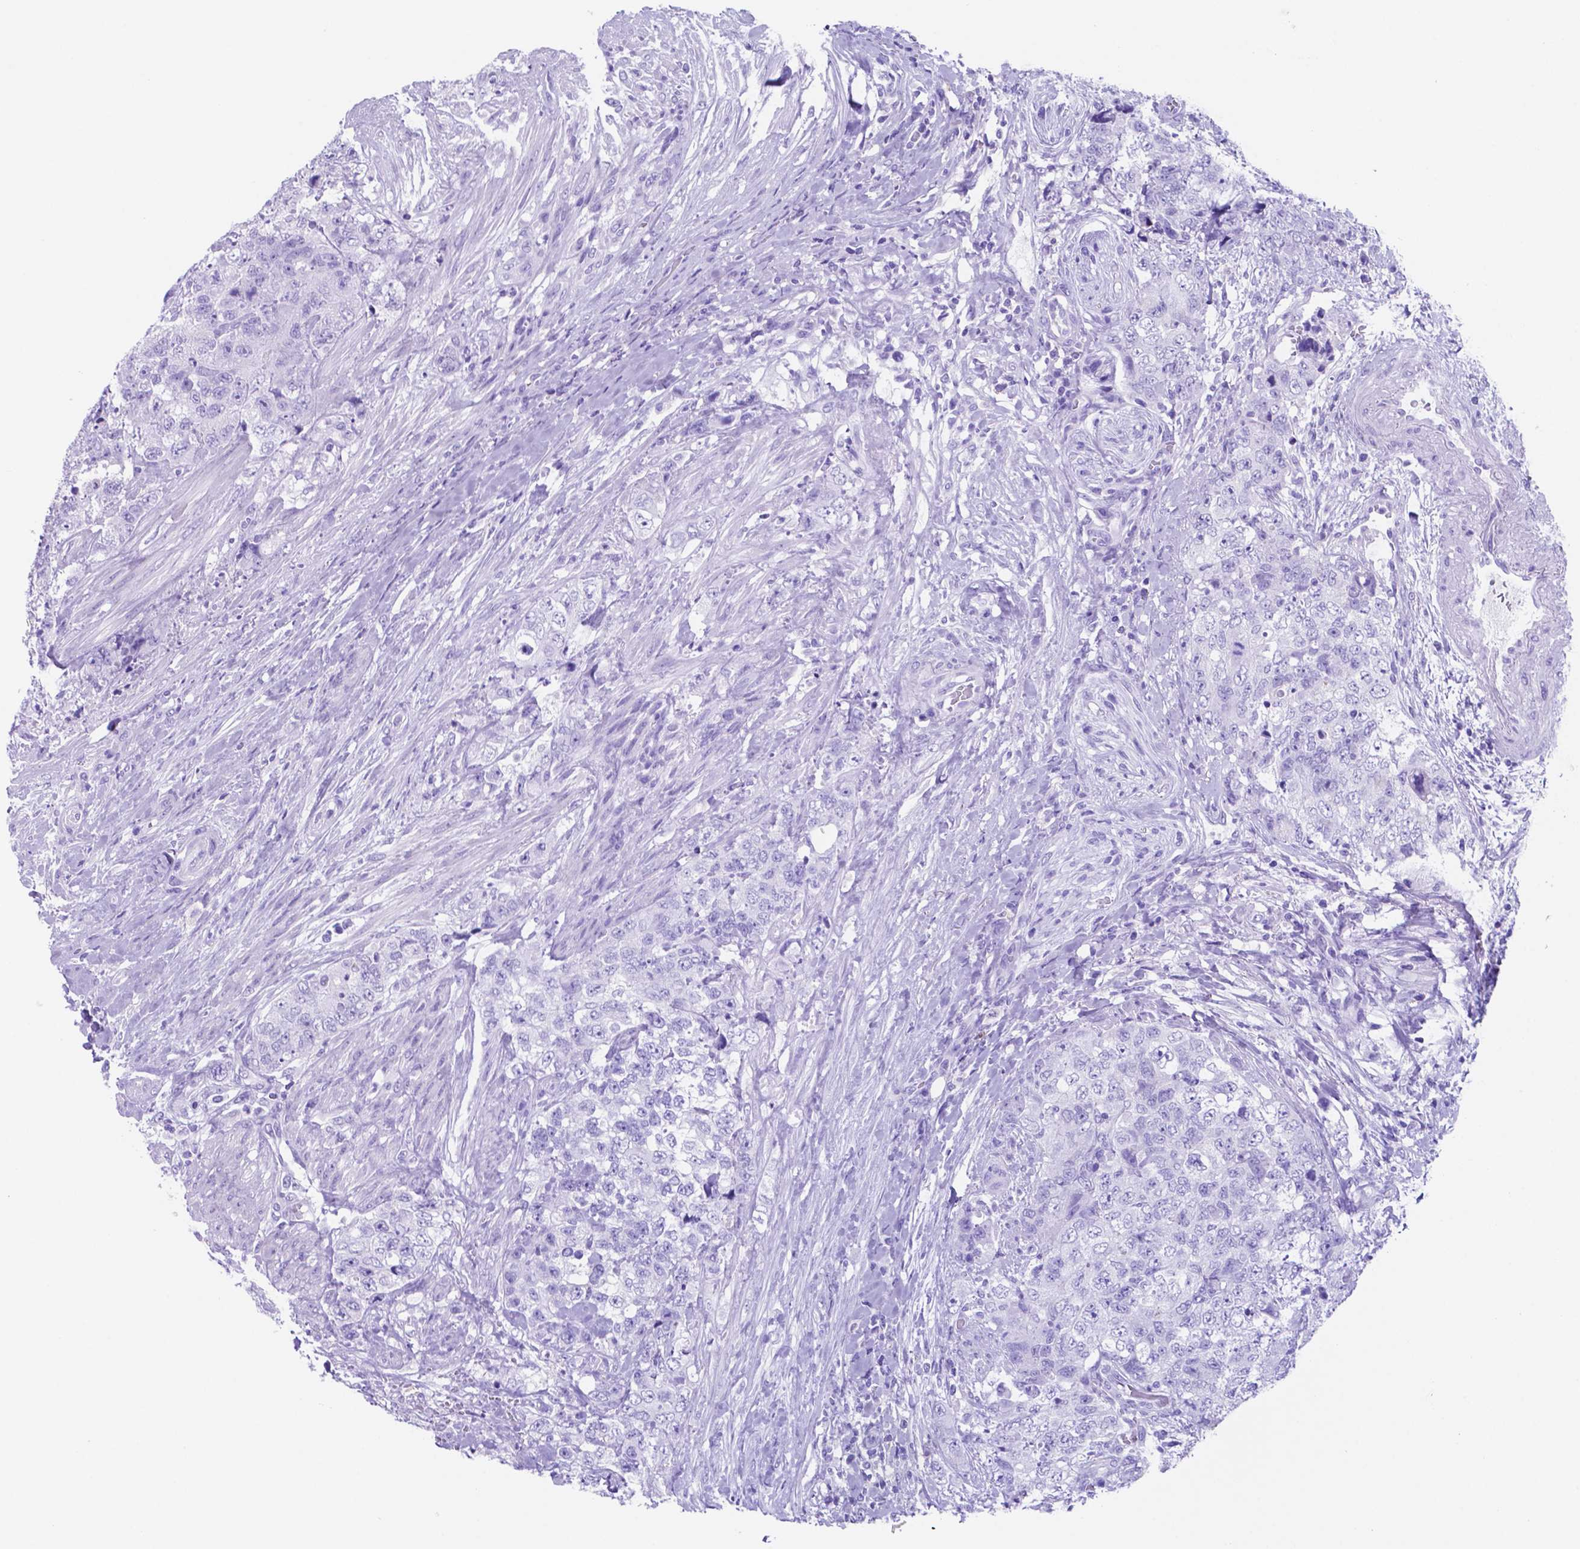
{"staining": {"intensity": "negative", "quantity": "none", "location": "none"}, "tissue": "urothelial cancer", "cell_type": "Tumor cells", "image_type": "cancer", "snomed": [{"axis": "morphology", "description": "Urothelial carcinoma, High grade"}, {"axis": "topography", "description": "Urinary bladder"}], "caption": "Human urothelial cancer stained for a protein using immunohistochemistry shows no staining in tumor cells.", "gene": "DNAAF8", "patient": {"sex": "female", "age": 78}}